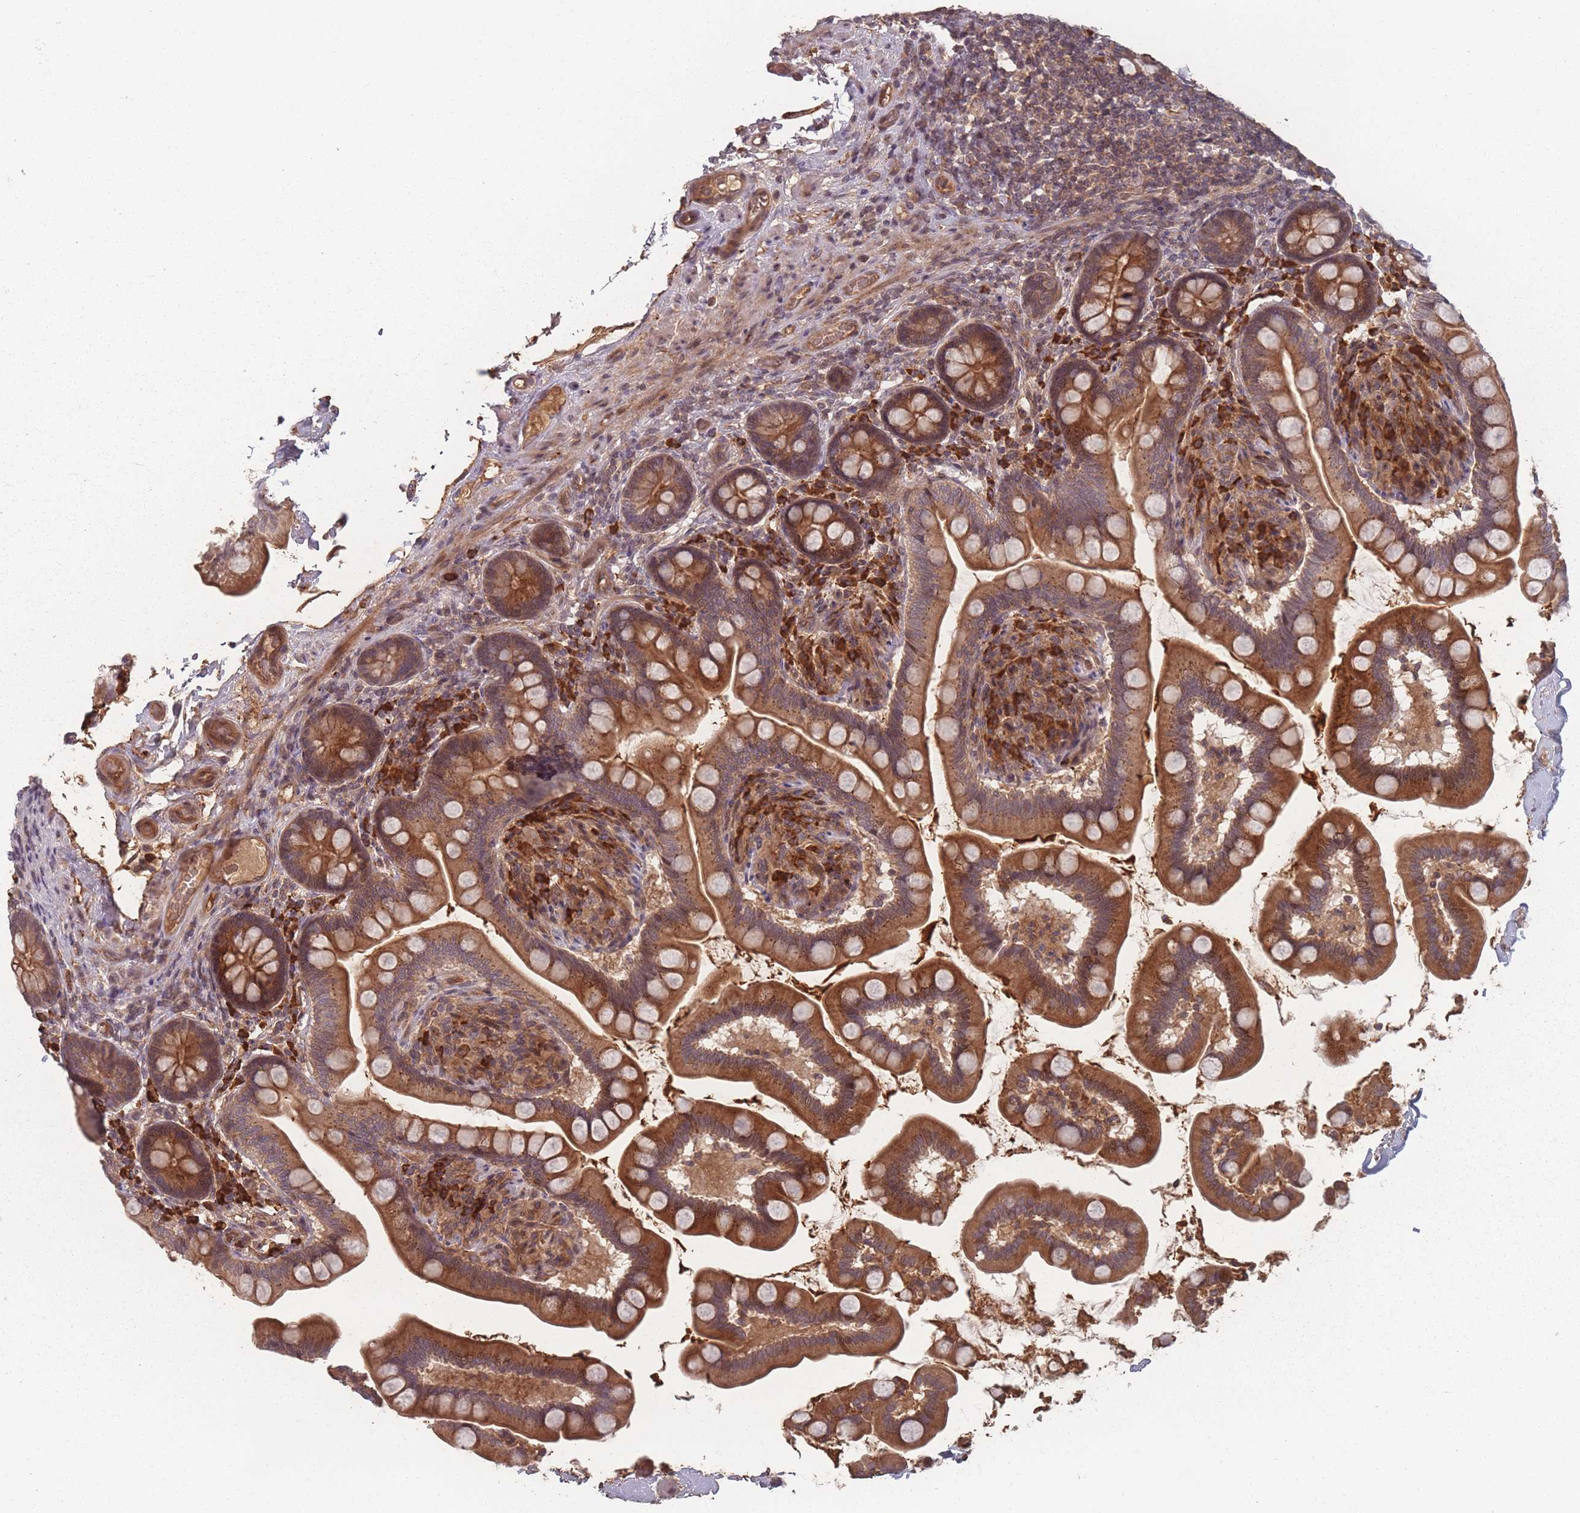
{"staining": {"intensity": "moderate", "quantity": ">75%", "location": "cytoplasmic/membranous"}, "tissue": "small intestine", "cell_type": "Glandular cells", "image_type": "normal", "snomed": [{"axis": "morphology", "description": "Normal tissue, NOS"}, {"axis": "topography", "description": "Small intestine"}], "caption": "Unremarkable small intestine shows moderate cytoplasmic/membranous positivity in approximately >75% of glandular cells (IHC, brightfield microscopy, high magnification)..", "gene": "HAGH", "patient": {"sex": "female", "age": 64}}